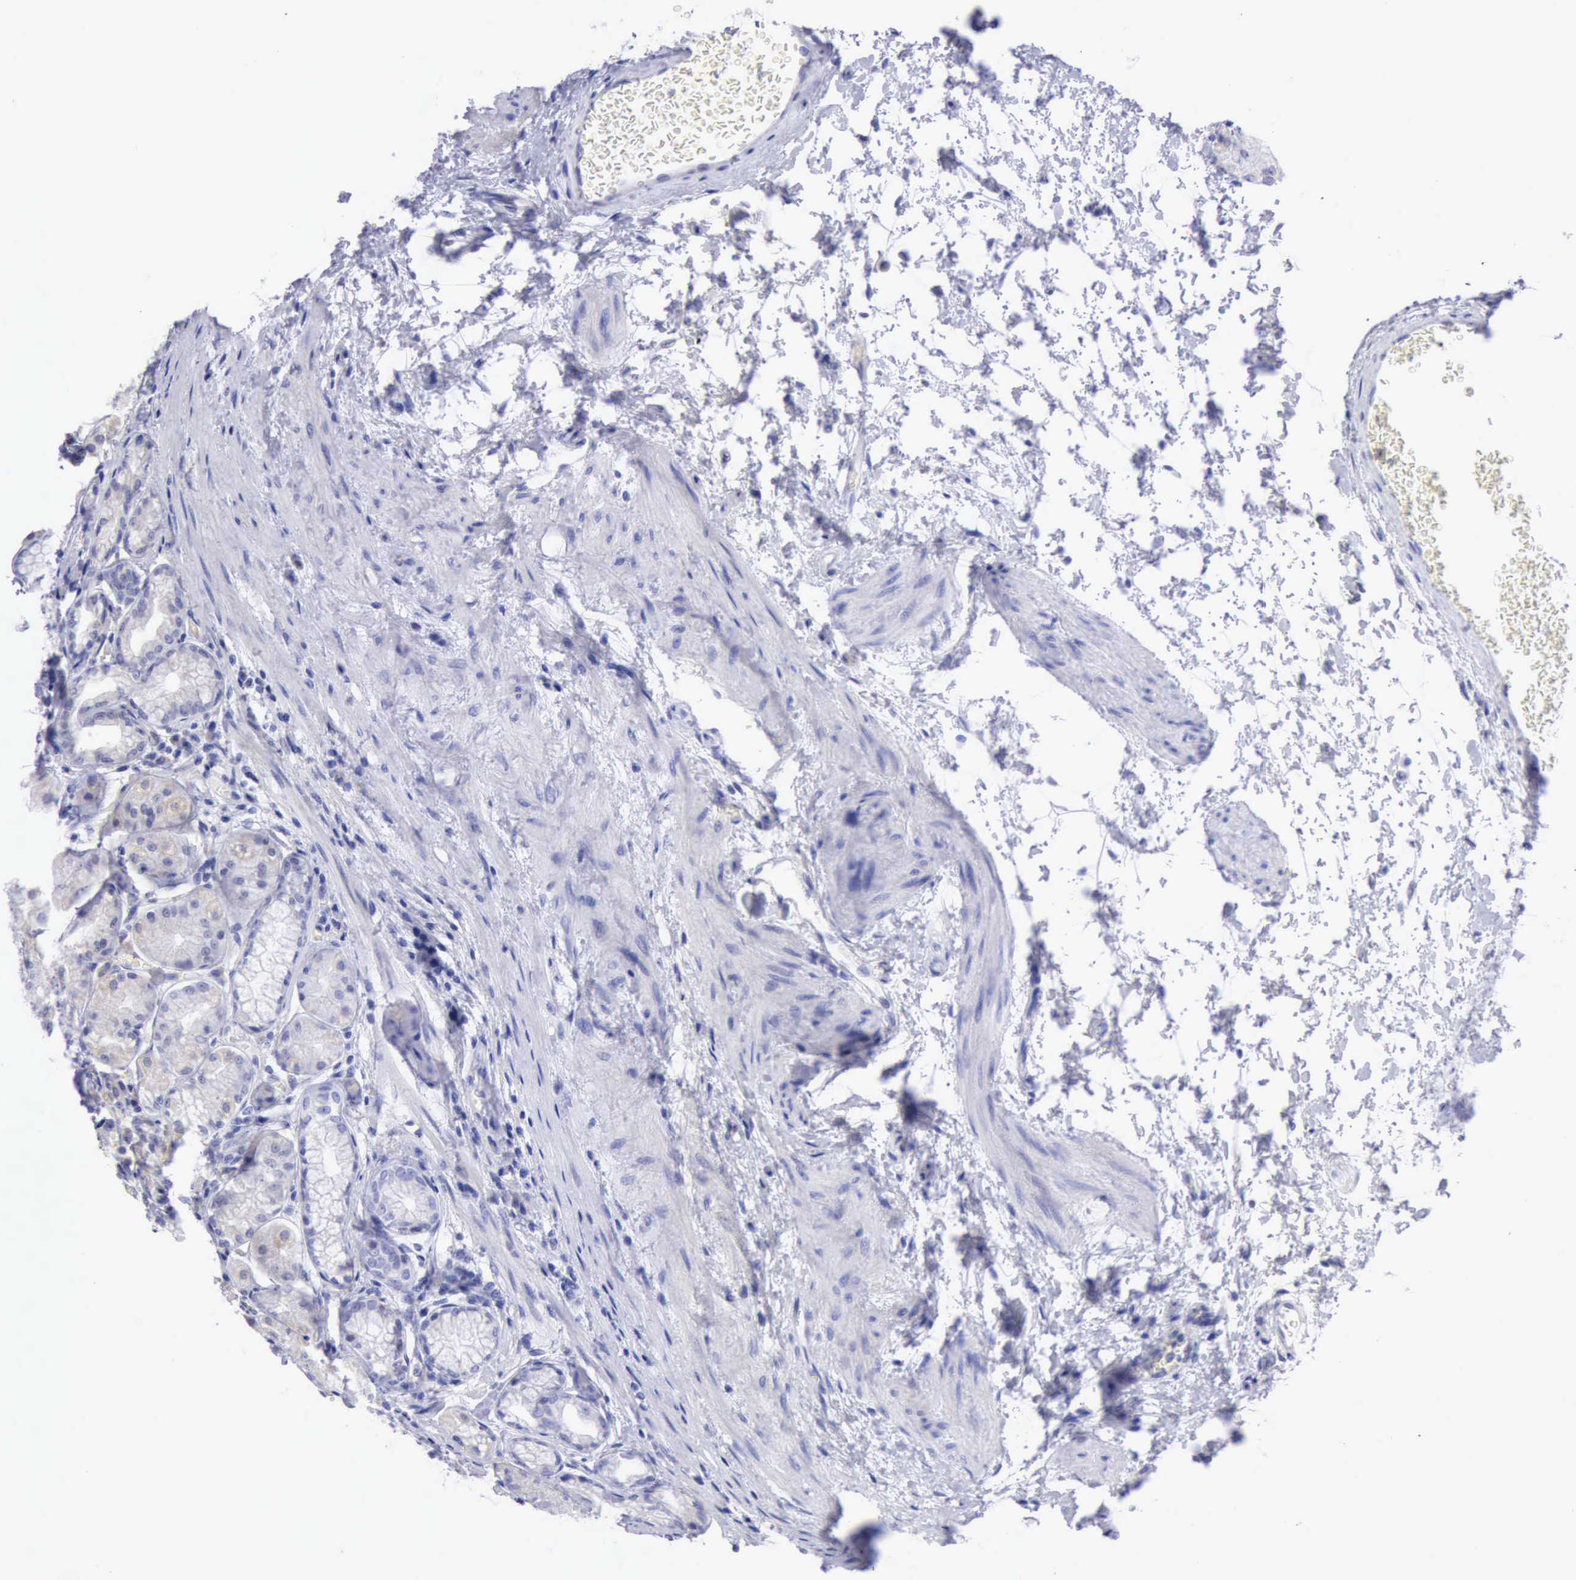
{"staining": {"intensity": "negative", "quantity": "none", "location": "none"}, "tissue": "stomach", "cell_type": "Glandular cells", "image_type": "normal", "snomed": [{"axis": "morphology", "description": "Normal tissue, NOS"}, {"axis": "topography", "description": "Stomach"}, {"axis": "topography", "description": "Stomach, lower"}], "caption": "Human stomach stained for a protein using IHC exhibits no expression in glandular cells.", "gene": "DNAJB7", "patient": {"sex": "male", "age": 76}}